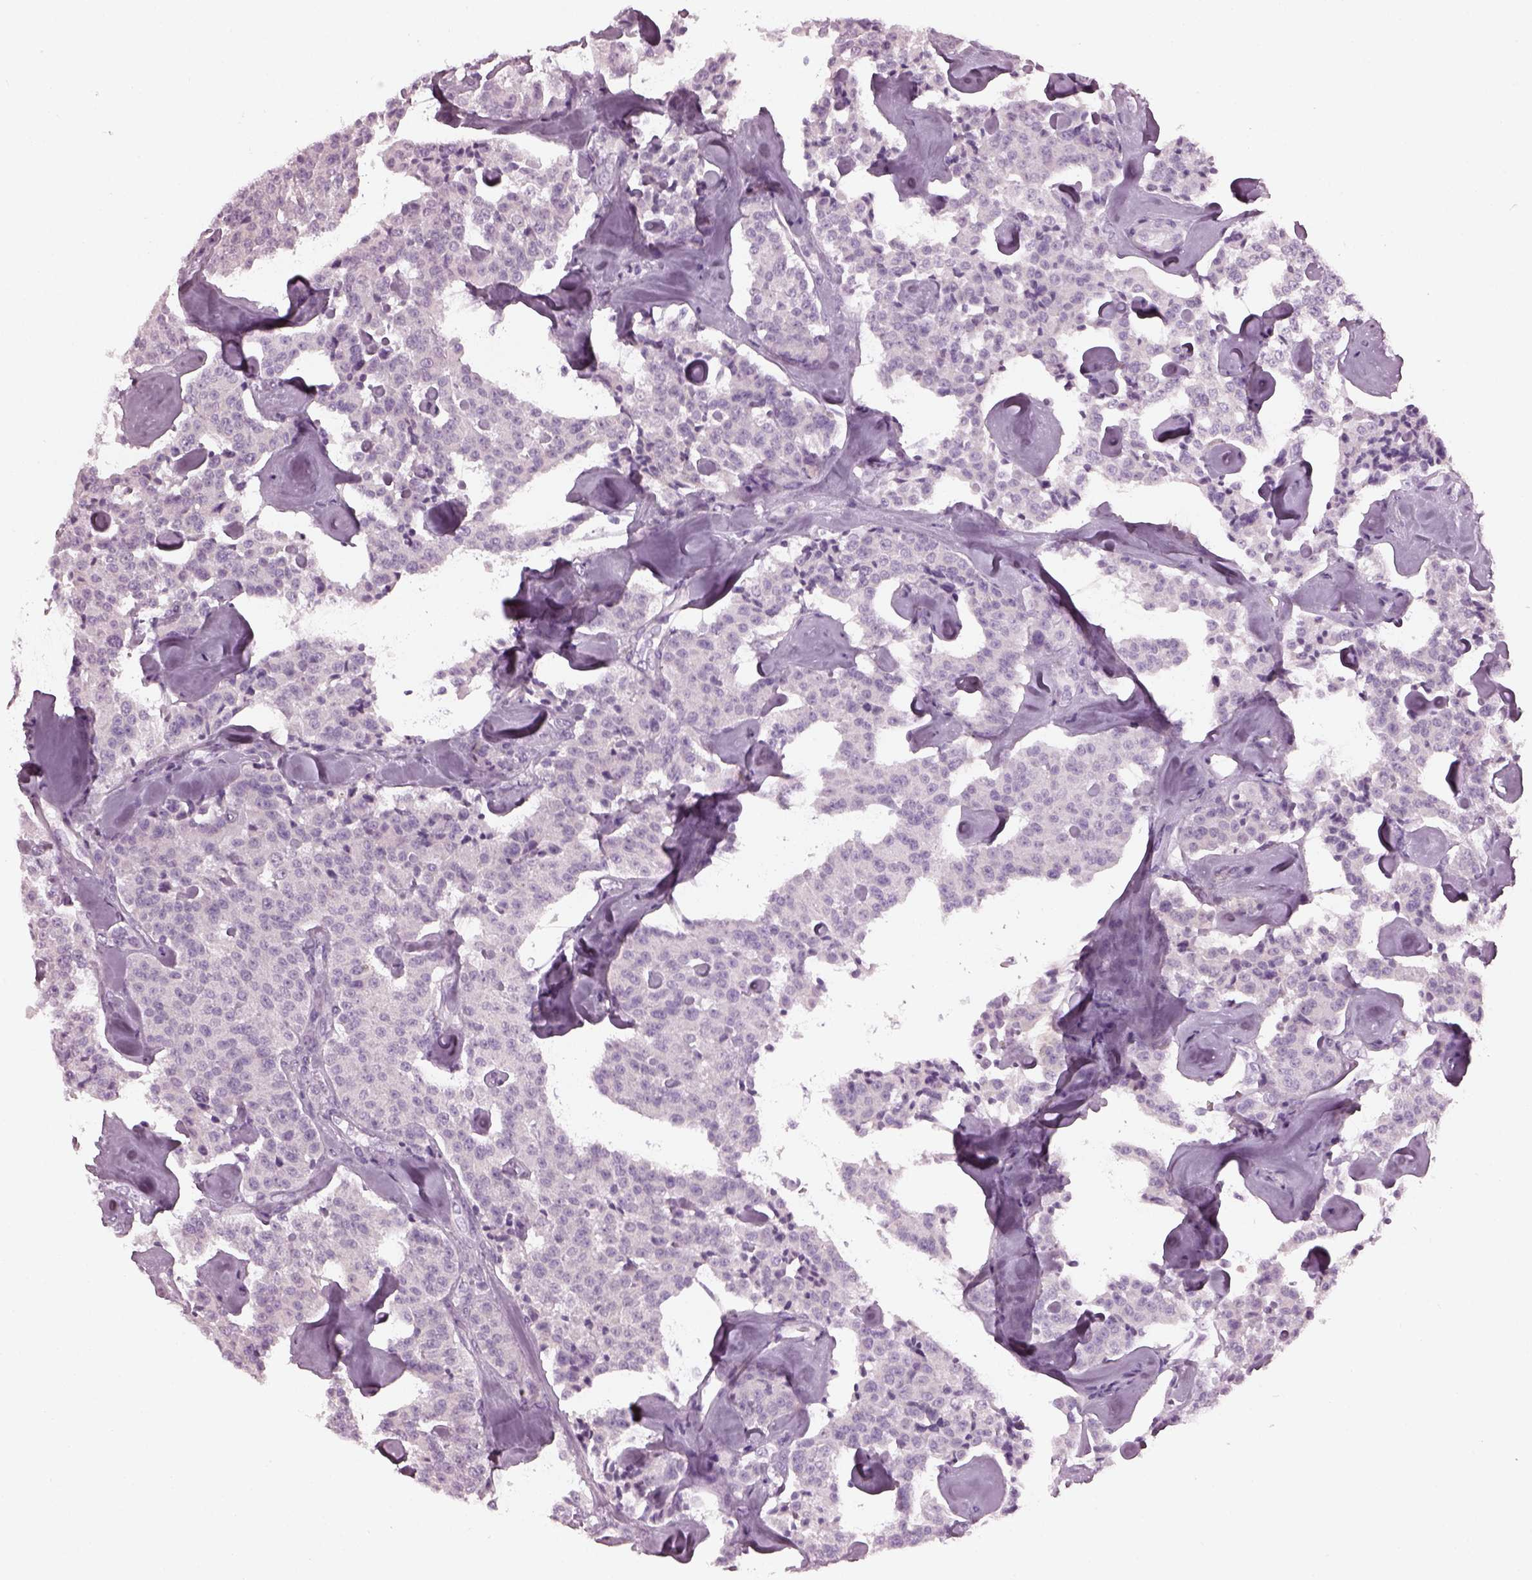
{"staining": {"intensity": "negative", "quantity": "none", "location": "none"}, "tissue": "carcinoid", "cell_type": "Tumor cells", "image_type": "cancer", "snomed": [{"axis": "morphology", "description": "Carcinoid, malignant, NOS"}, {"axis": "topography", "description": "Pancreas"}], "caption": "The micrograph demonstrates no significant expression in tumor cells of carcinoid. (DAB immunohistochemistry visualized using brightfield microscopy, high magnification).", "gene": "PDC", "patient": {"sex": "male", "age": 41}}